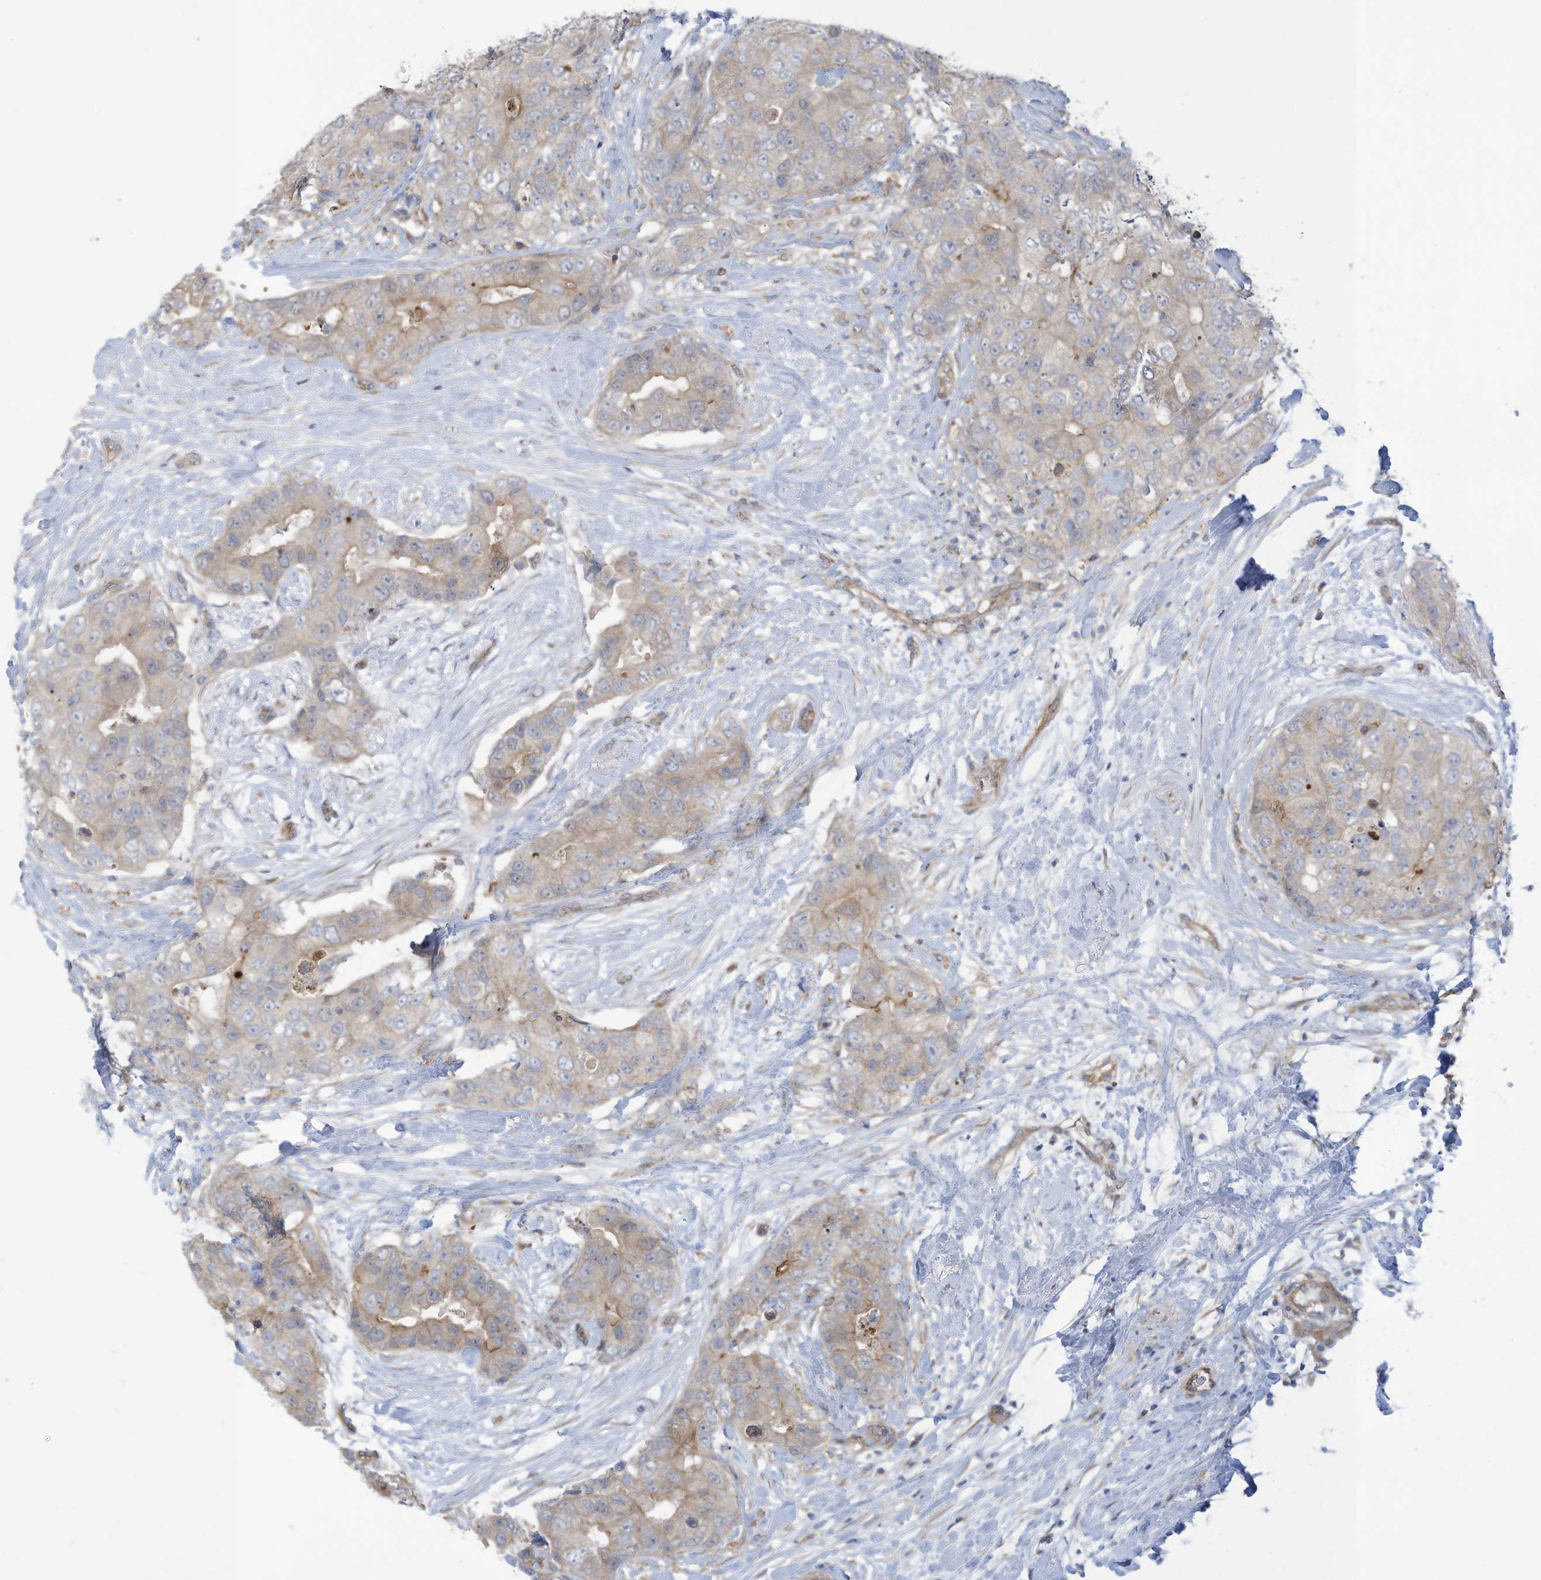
{"staining": {"intensity": "weak", "quantity": "<25%", "location": "cytoplasmic/membranous"}, "tissue": "breast cancer", "cell_type": "Tumor cells", "image_type": "cancer", "snomed": [{"axis": "morphology", "description": "Duct carcinoma"}, {"axis": "topography", "description": "Breast"}], "caption": "IHC of breast intraductal carcinoma displays no staining in tumor cells. (IHC, brightfield microscopy, high magnification).", "gene": "ADAT2", "patient": {"sex": "female", "age": 62}}